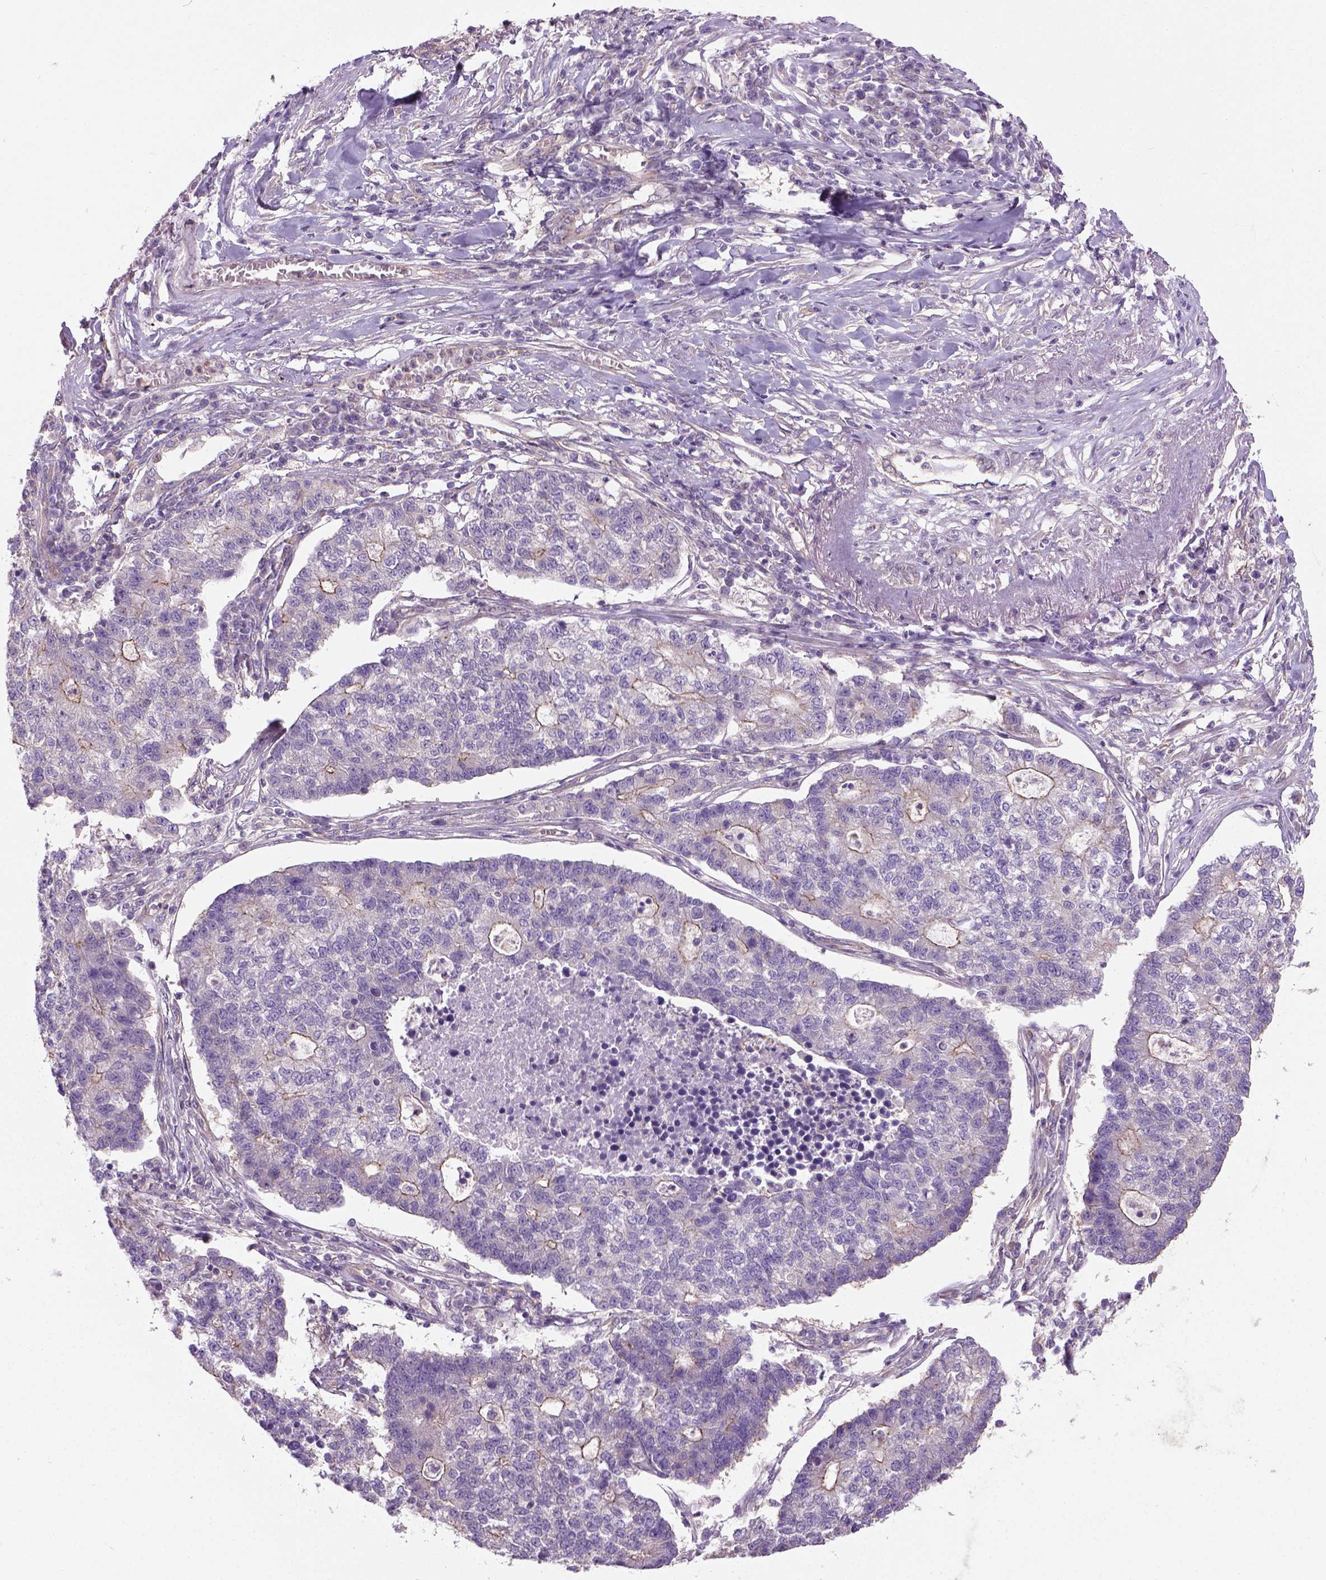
{"staining": {"intensity": "moderate", "quantity": "<25%", "location": "cytoplasmic/membranous"}, "tissue": "lung cancer", "cell_type": "Tumor cells", "image_type": "cancer", "snomed": [{"axis": "morphology", "description": "Adenocarcinoma, NOS"}, {"axis": "topography", "description": "Lung"}], "caption": "Approximately <25% of tumor cells in lung cancer show moderate cytoplasmic/membranous protein staining as visualized by brown immunohistochemical staining.", "gene": "CRACR2A", "patient": {"sex": "male", "age": 57}}